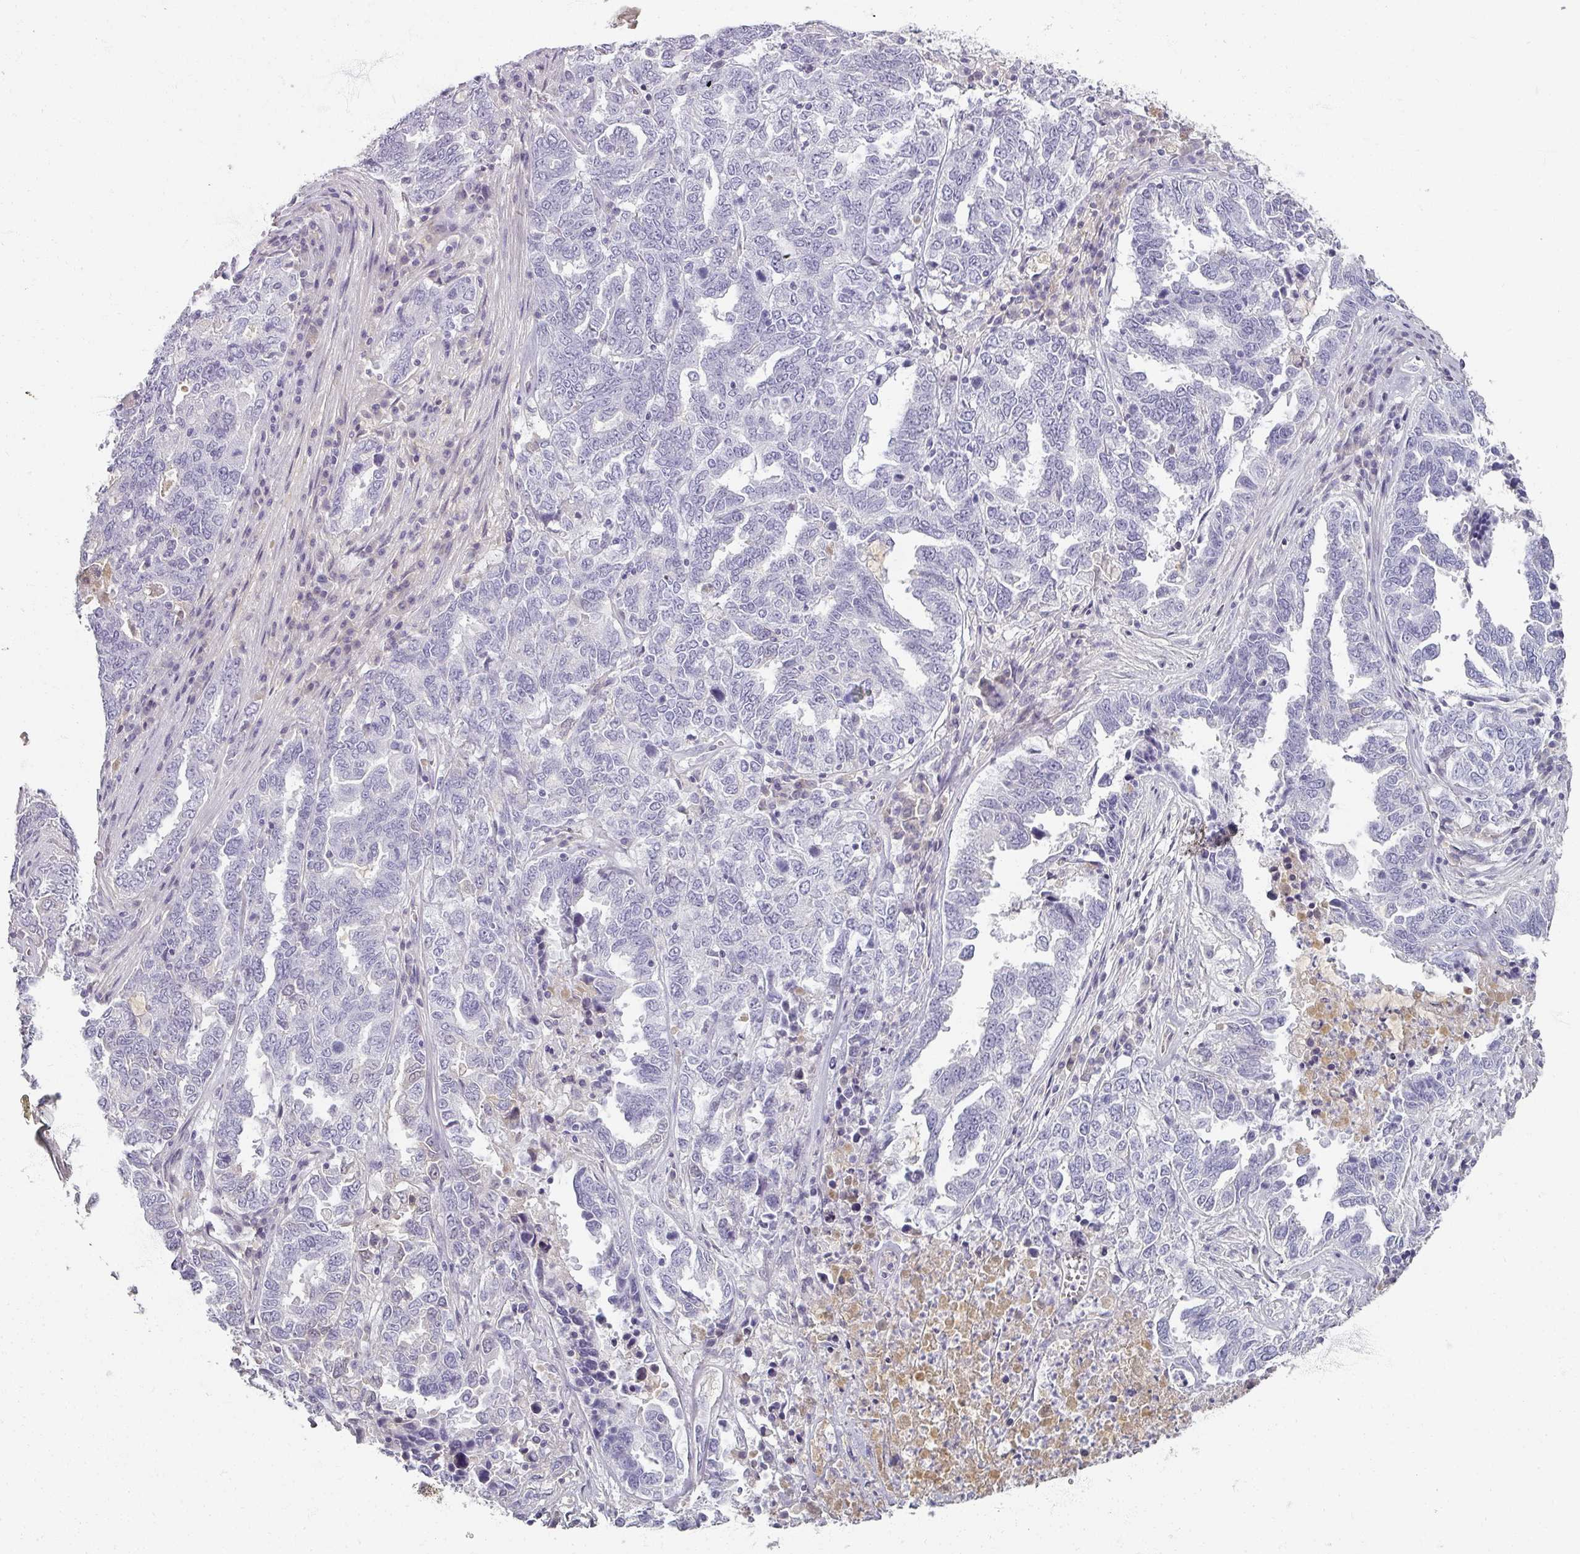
{"staining": {"intensity": "negative", "quantity": "none", "location": "none"}, "tissue": "ovarian cancer", "cell_type": "Tumor cells", "image_type": "cancer", "snomed": [{"axis": "morphology", "description": "Carcinoma, endometroid"}, {"axis": "topography", "description": "Ovary"}], "caption": "Micrograph shows no protein expression in tumor cells of endometroid carcinoma (ovarian) tissue.", "gene": "REG3G", "patient": {"sex": "female", "age": 62}}